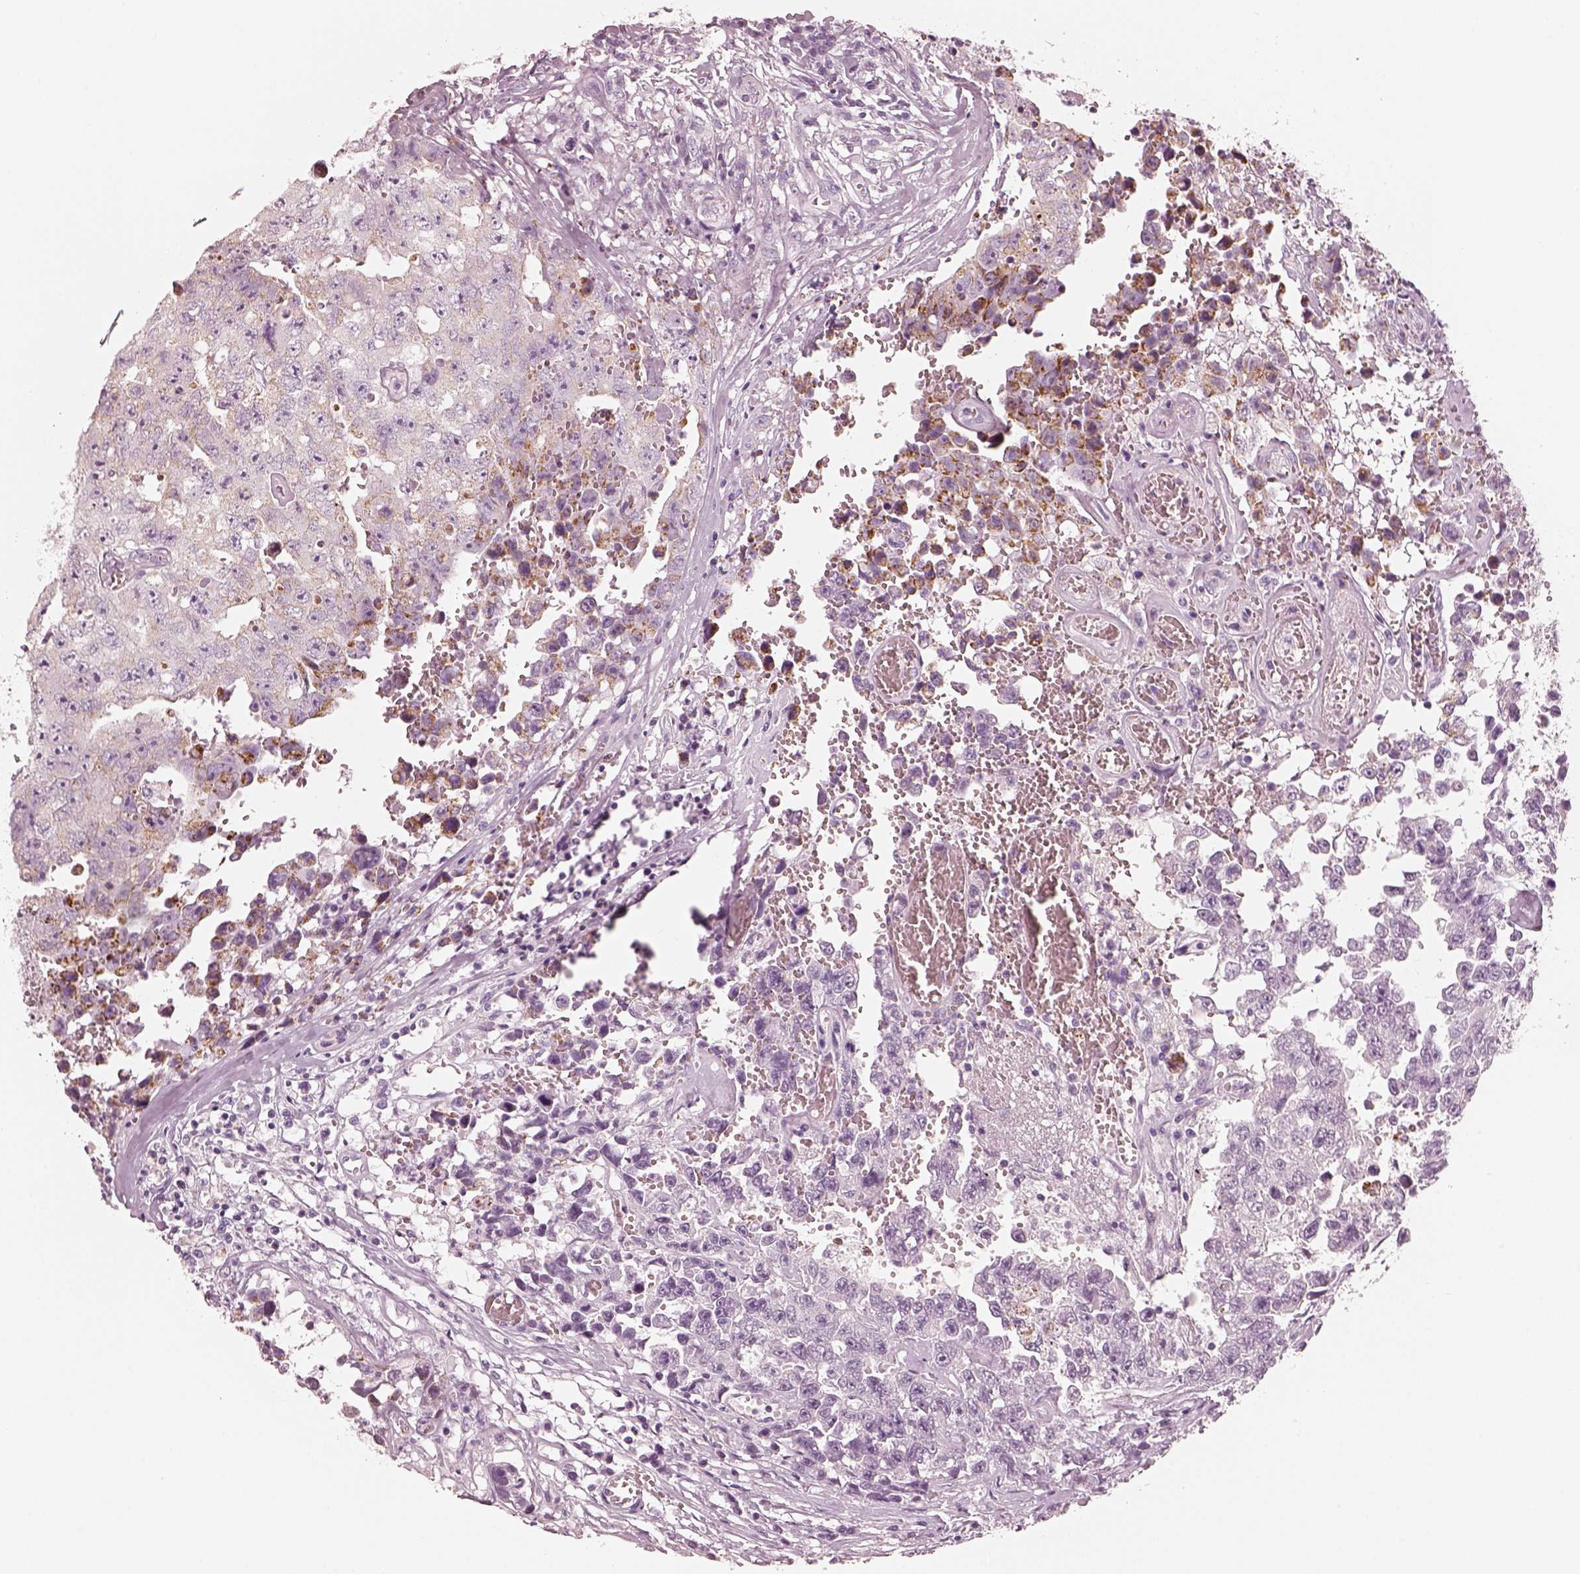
{"staining": {"intensity": "negative", "quantity": "none", "location": "none"}, "tissue": "testis cancer", "cell_type": "Tumor cells", "image_type": "cancer", "snomed": [{"axis": "morphology", "description": "Carcinoma, Embryonal, NOS"}, {"axis": "topography", "description": "Testis"}], "caption": "Testis embryonal carcinoma was stained to show a protein in brown. There is no significant positivity in tumor cells. The staining was performed using DAB to visualize the protein expression in brown, while the nuclei were stained in blue with hematoxylin (Magnification: 20x).", "gene": "R3HDML", "patient": {"sex": "male", "age": 36}}